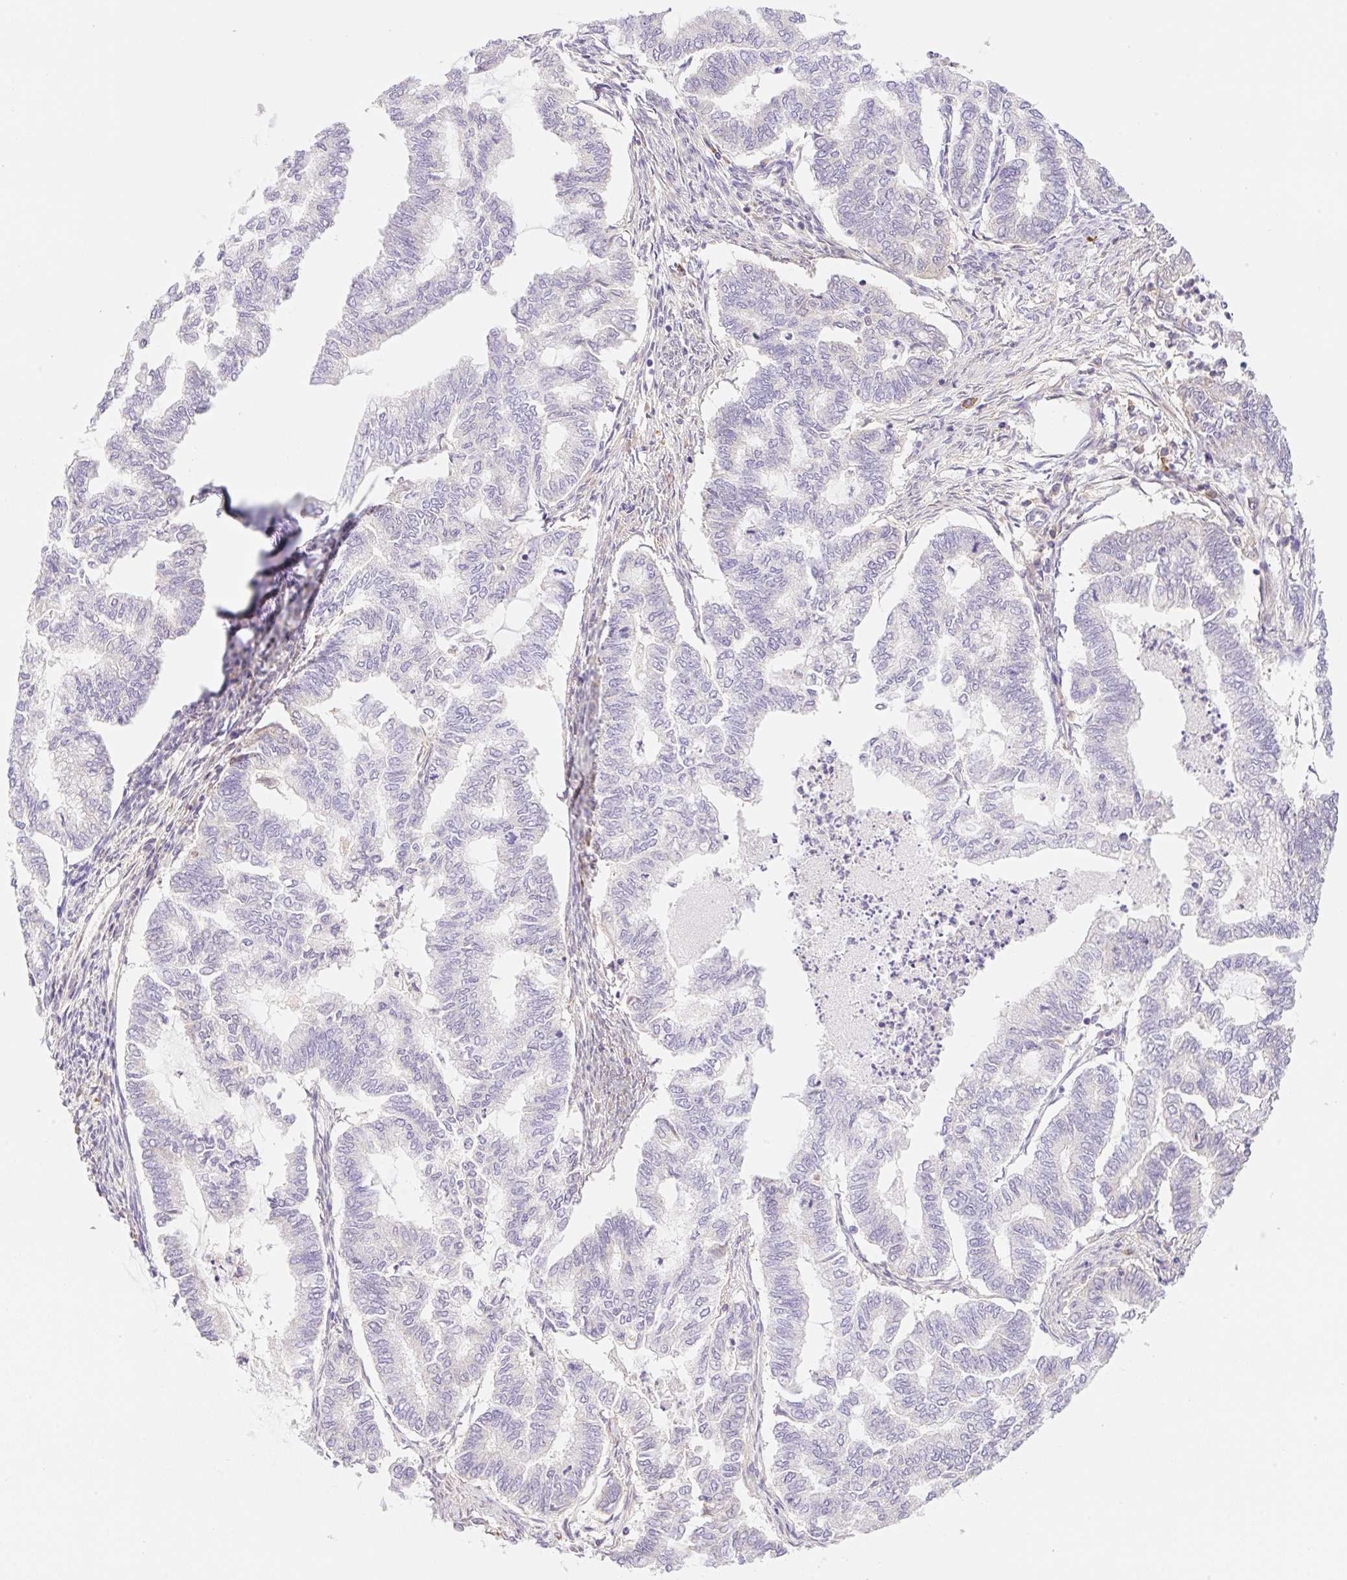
{"staining": {"intensity": "negative", "quantity": "none", "location": "none"}, "tissue": "endometrial cancer", "cell_type": "Tumor cells", "image_type": "cancer", "snomed": [{"axis": "morphology", "description": "Adenocarcinoma, NOS"}, {"axis": "topography", "description": "Endometrium"}], "caption": "Endometrial cancer (adenocarcinoma) stained for a protein using immunohistochemistry (IHC) exhibits no positivity tumor cells.", "gene": "DENND5A", "patient": {"sex": "female", "age": 79}}